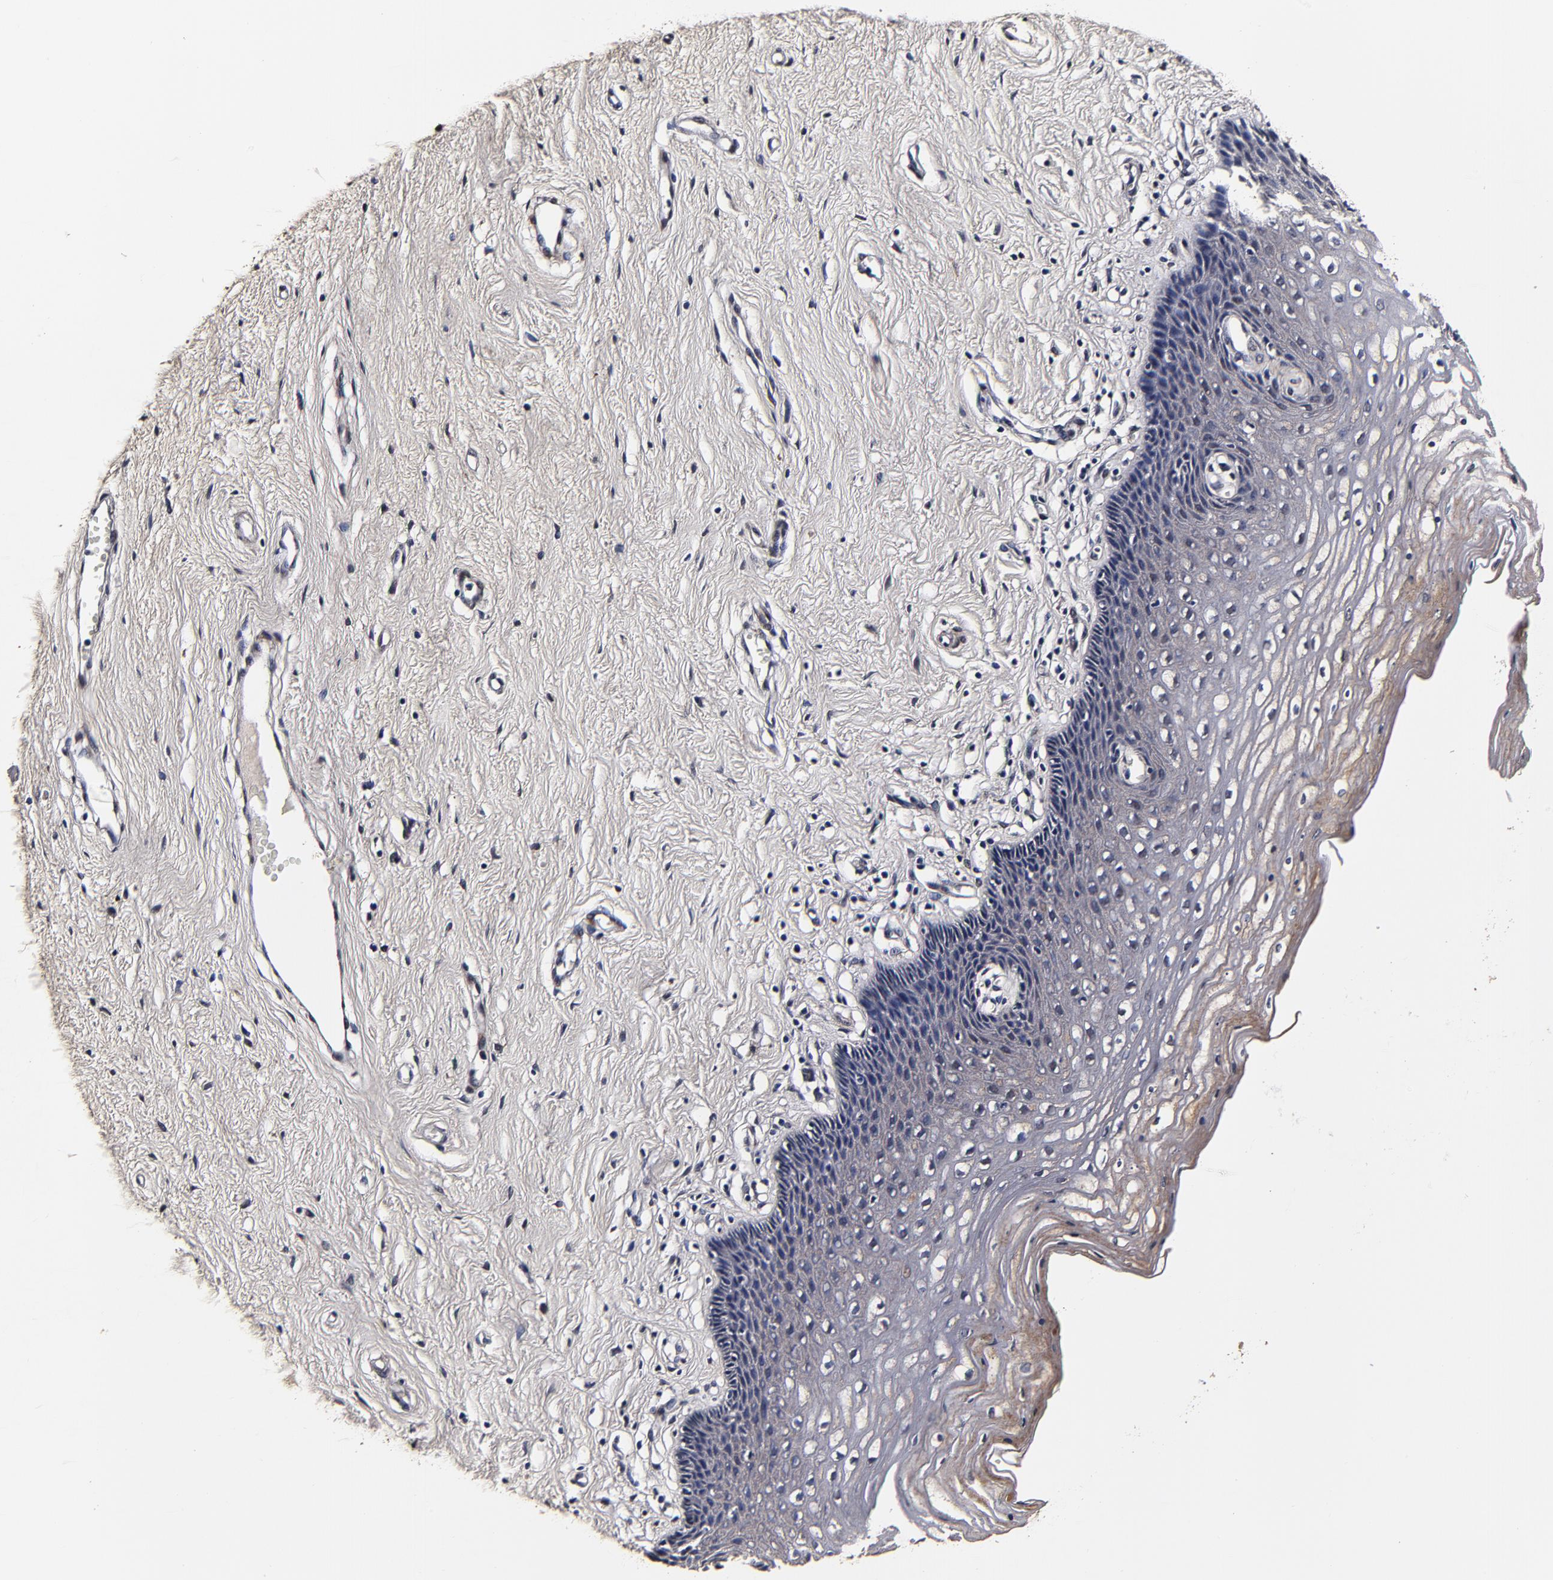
{"staining": {"intensity": "negative", "quantity": "none", "location": "none"}, "tissue": "cervix", "cell_type": "Glandular cells", "image_type": "normal", "snomed": [{"axis": "morphology", "description": "Normal tissue, NOS"}, {"axis": "topography", "description": "Cervix"}], "caption": "Immunohistochemical staining of normal cervix shows no significant staining in glandular cells. (Immunohistochemistry, brightfield microscopy, high magnification).", "gene": "MMP15", "patient": {"sex": "female", "age": 39}}